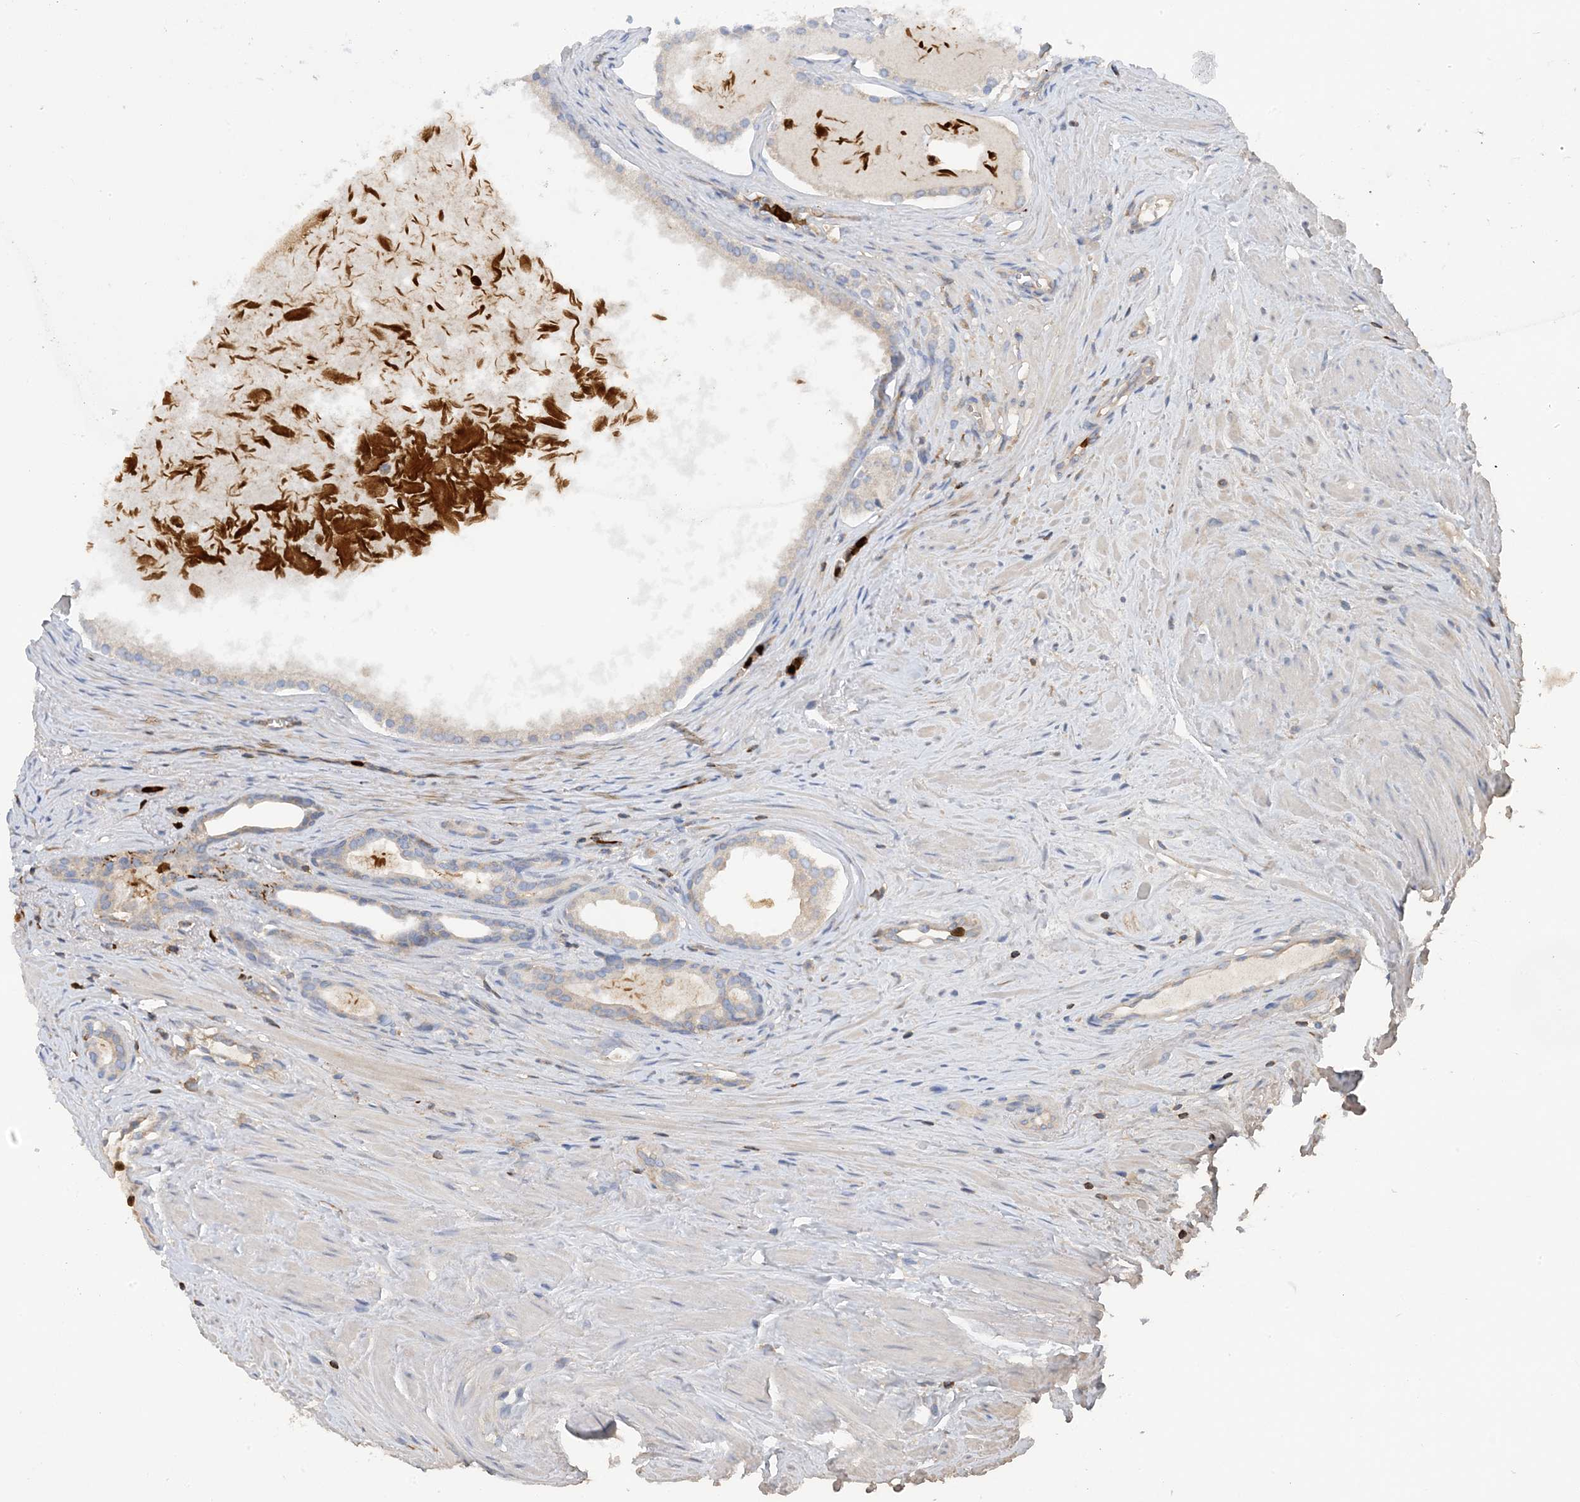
{"staining": {"intensity": "weak", "quantity": "25%-75%", "location": "cytoplasmic/membranous"}, "tissue": "prostate cancer", "cell_type": "Tumor cells", "image_type": "cancer", "snomed": [{"axis": "morphology", "description": "Adenocarcinoma, High grade"}, {"axis": "topography", "description": "Prostate"}], "caption": "IHC of prostate cancer (adenocarcinoma (high-grade)) exhibits low levels of weak cytoplasmic/membranous staining in about 25%-75% of tumor cells.", "gene": "PHACTR2", "patient": {"sex": "male", "age": 68}}